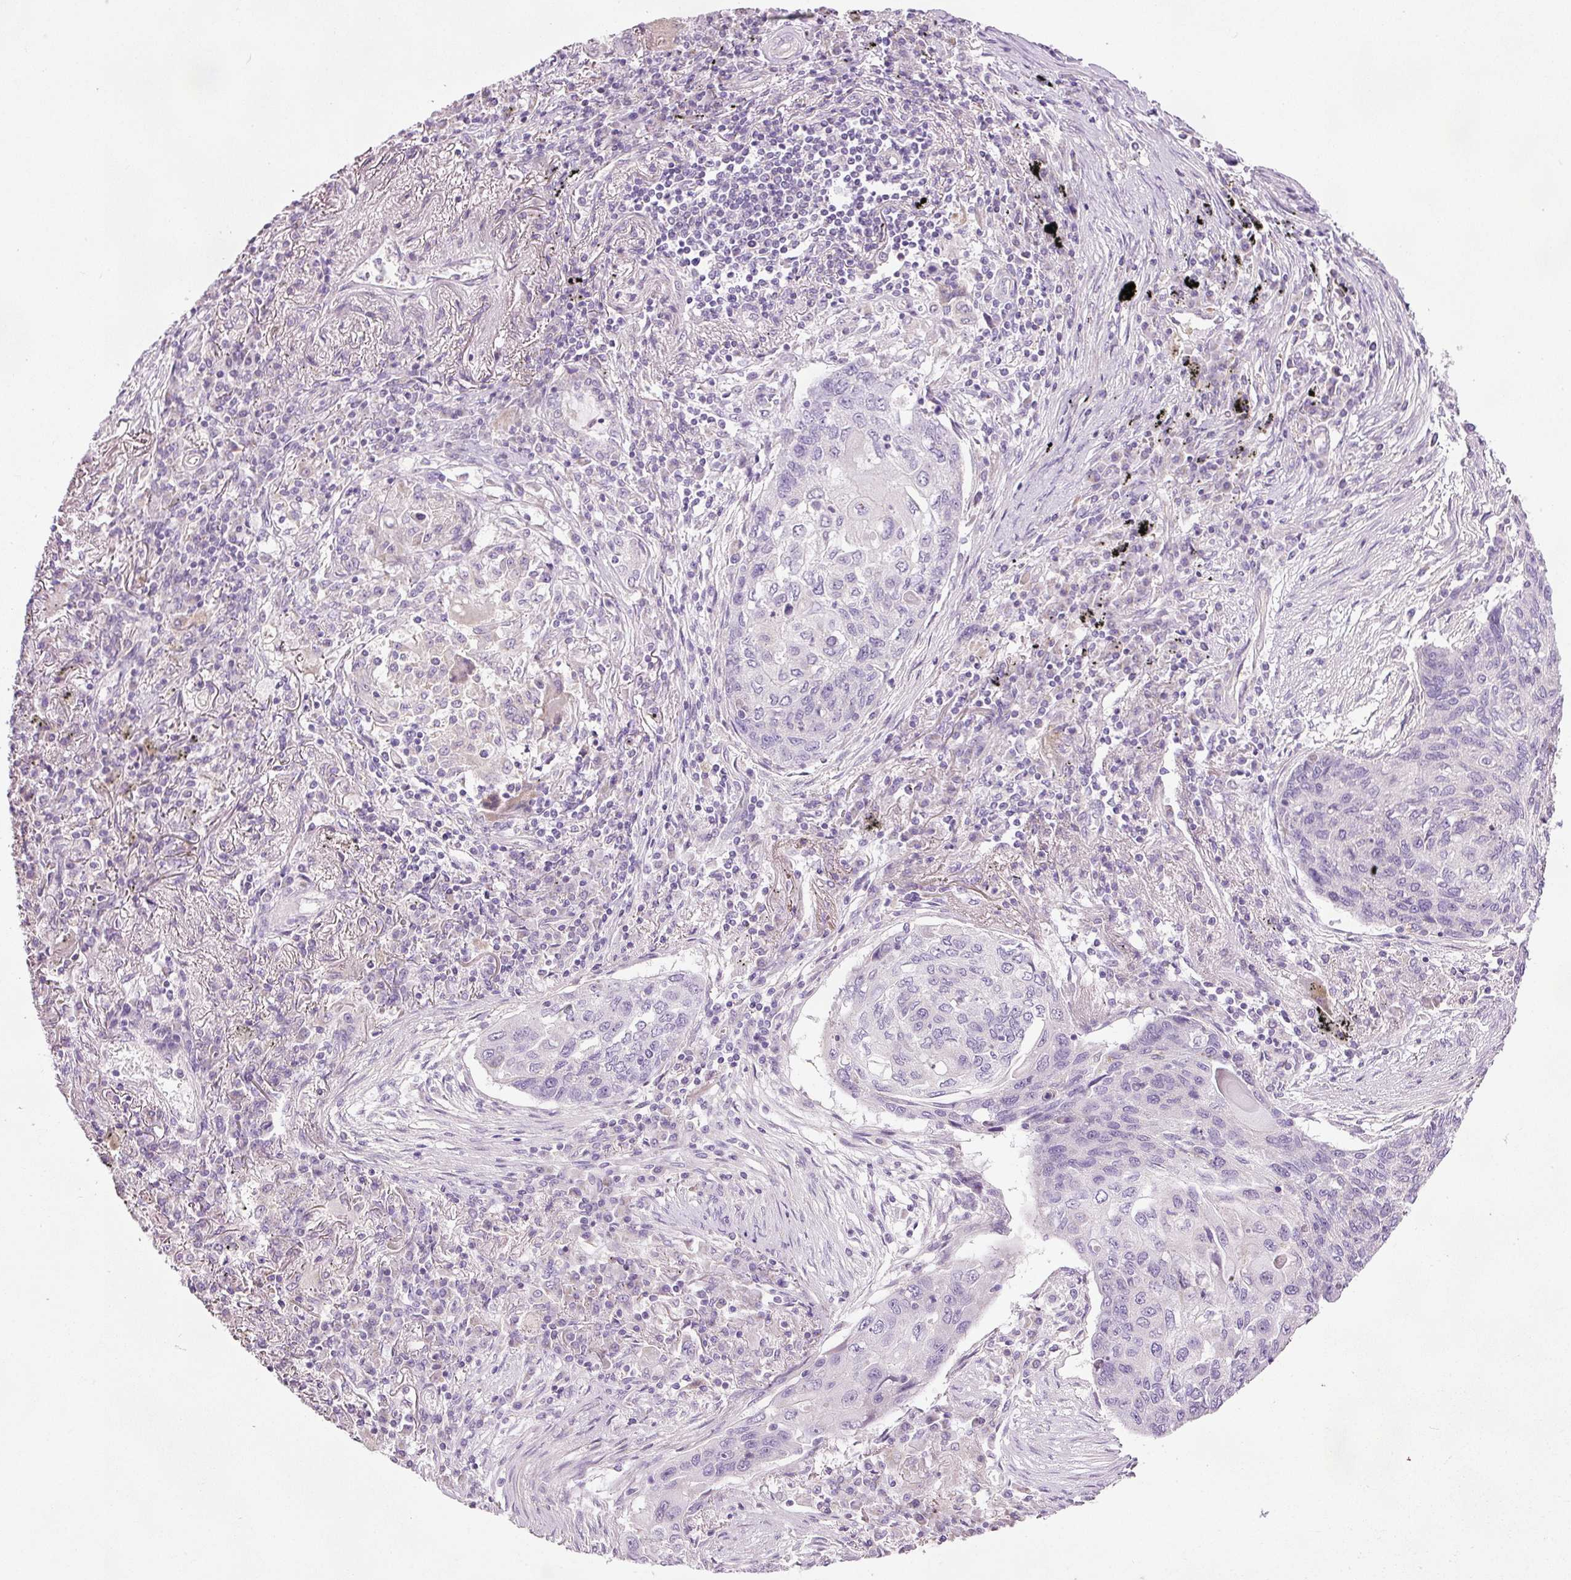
{"staining": {"intensity": "negative", "quantity": "none", "location": "none"}, "tissue": "lung cancer", "cell_type": "Tumor cells", "image_type": "cancer", "snomed": [{"axis": "morphology", "description": "Squamous cell carcinoma, NOS"}, {"axis": "topography", "description": "Lung"}], "caption": "Tumor cells show no significant protein positivity in lung cancer.", "gene": "KPNA5", "patient": {"sex": "female", "age": 63}}